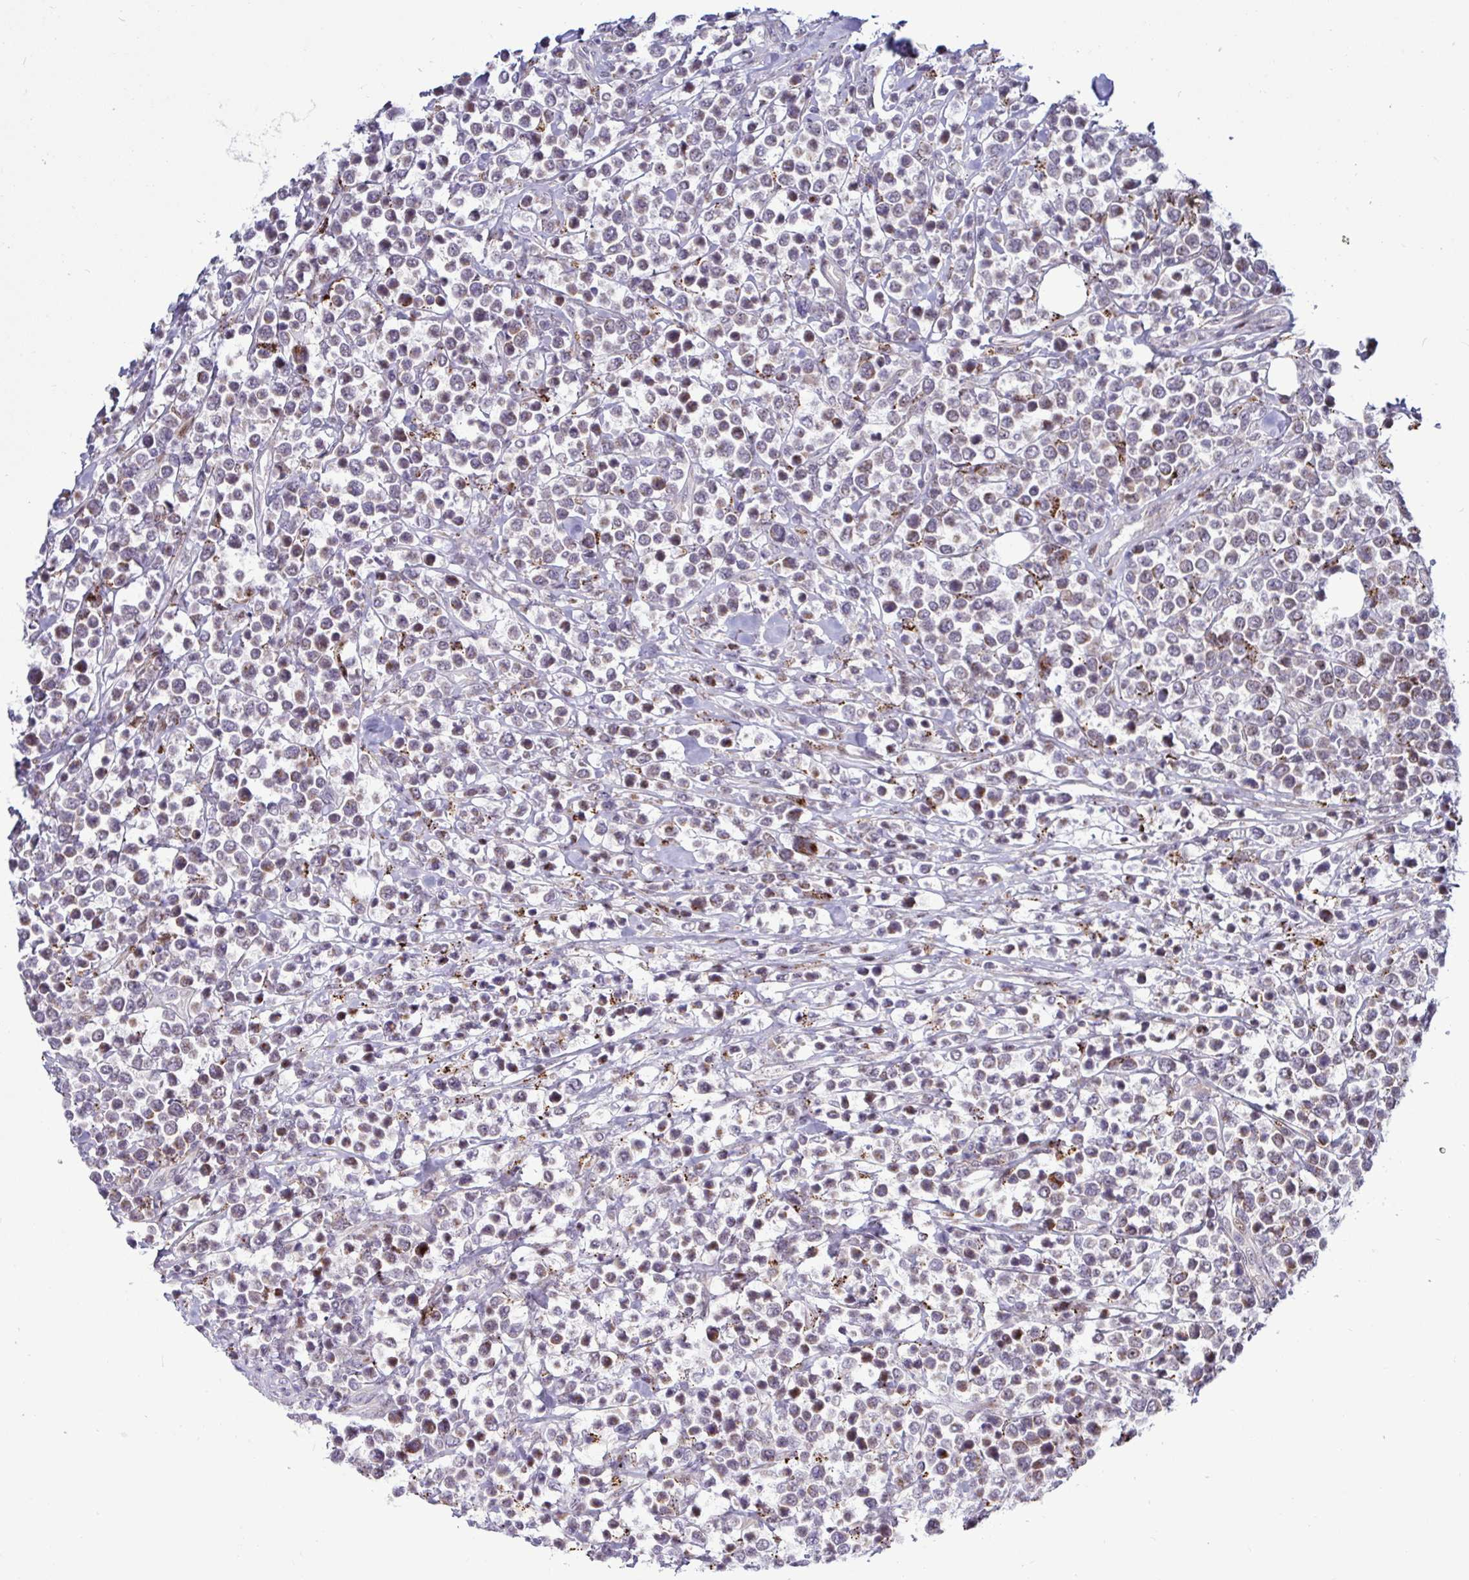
{"staining": {"intensity": "moderate", "quantity": "<25%", "location": "cytoplasmic/membranous"}, "tissue": "lymphoma", "cell_type": "Tumor cells", "image_type": "cancer", "snomed": [{"axis": "morphology", "description": "Malignant lymphoma, non-Hodgkin's type, Low grade"}, {"axis": "topography", "description": "Lymph node"}], "caption": "A photomicrograph of human low-grade malignant lymphoma, non-Hodgkin's type stained for a protein demonstrates moderate cytoplasmic/membranous brown staining in tumor cells. The staining was performed using DAB (3,3'-diaminobenzidine), with brown indicating positive protein expression. Nuclei are stained blue with hematoxylin.", "gene": "DZIP1", "patient": {"sex": "male", "age": 60}}